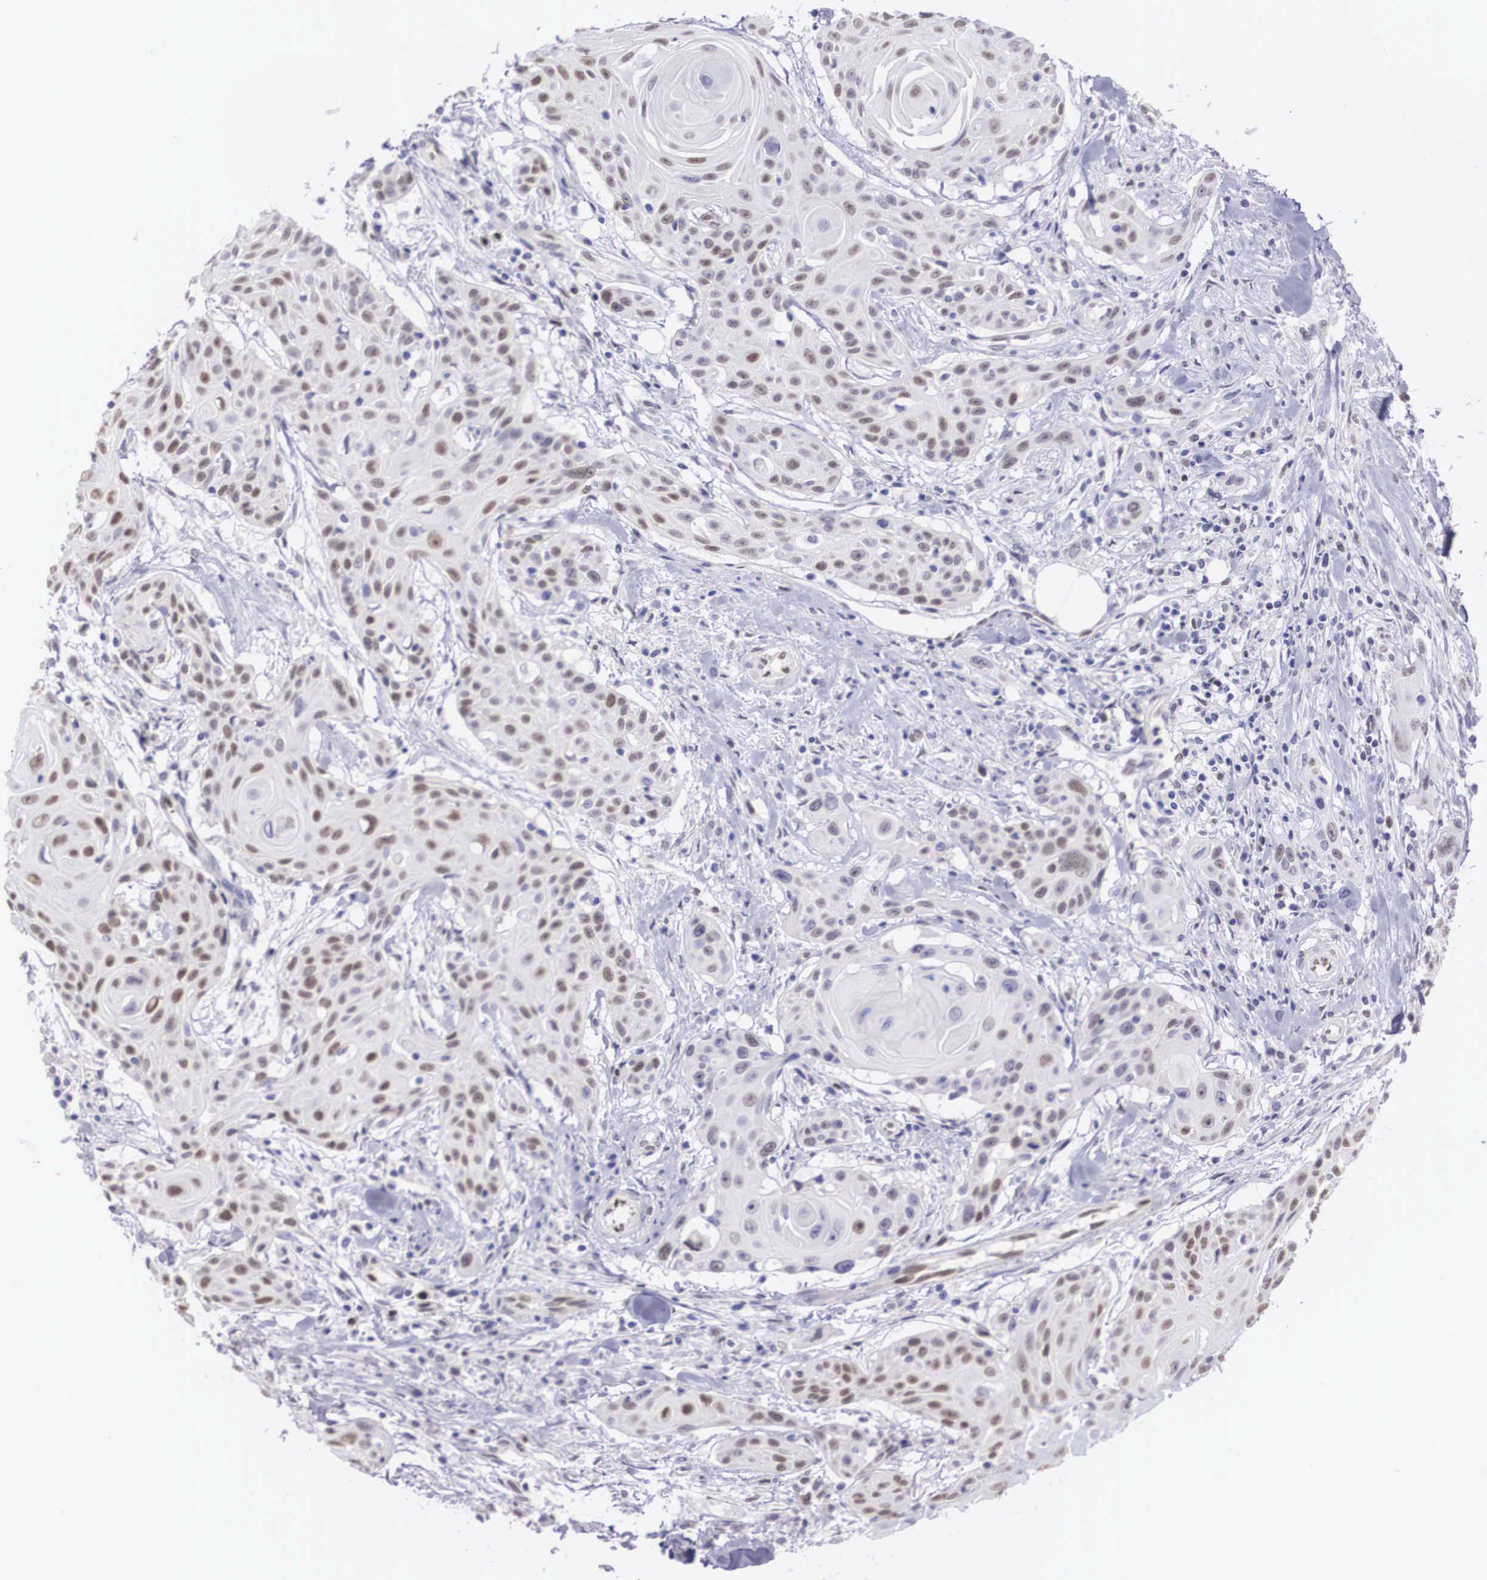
{"staining": {"intensity": "weak", "quantity": "25%-75%", "location": "nuclear"}, "tissue": "head and neck cancer", "cell_type": "Tumor cells", "image_type": "cancer", "snomed": [{"axis": "morphology", "description": "Squamous cell carcinoma, NOS"}, {"axis": "morphology", "description": "Squamous cell carcinoma, metastatic, NOS"}, {"axis": "topography", "description": "Lymph node"}, {"axis": "topography", "description": "Salivary gland"}, {"axis": "topography", "description": "Head-Neck"}], "caption": "Immunohistochemical staining of human head and neck cancer shows weak nuclear protein staining in about 25%-75% of tumor cells.", "gene": "HMGN5", "patient": {"sex": "female", "age": 74}}